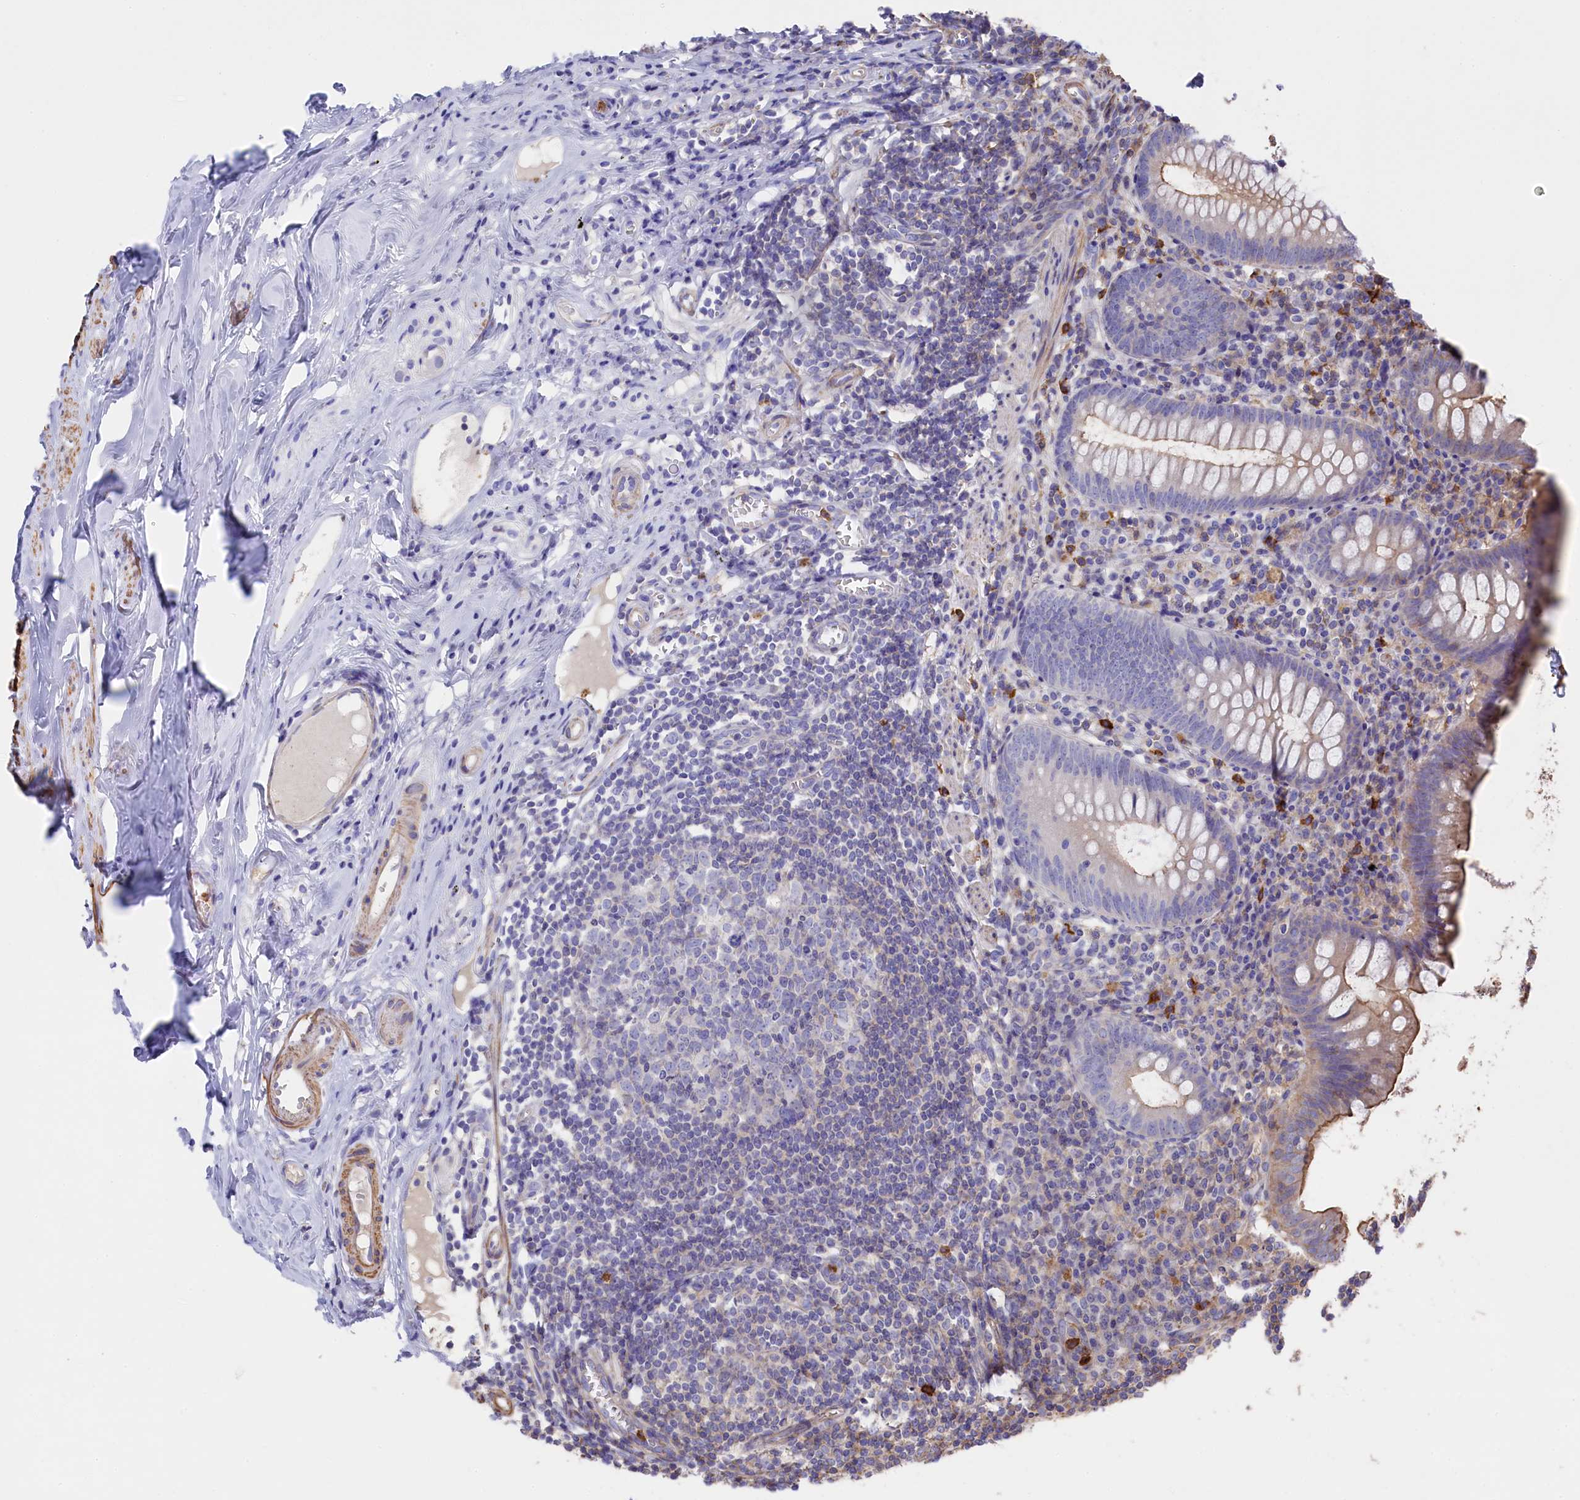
{"staining": {"intensity": "moderate", "quantity": "<25%", "location": "cytoplasmic/membranous"}, "tissue": "appendix", "cell_type": "Glandular cells", "image_type": "normal", "snomed": [{"axis": "morphology", "description": "Normal tissue, NOS"}, {"axis": "topography", "description": "Appendix"}], "caption": "DAB (3,3'-diaminobenzidine) immunohistochemical staining of unremarkable human appendix shows moderate cytoplasmic/membranous protein staining in about <25% of glandular cells.", "gene": "RAPSN", "patient": {"sex": "female", "age": 51}}